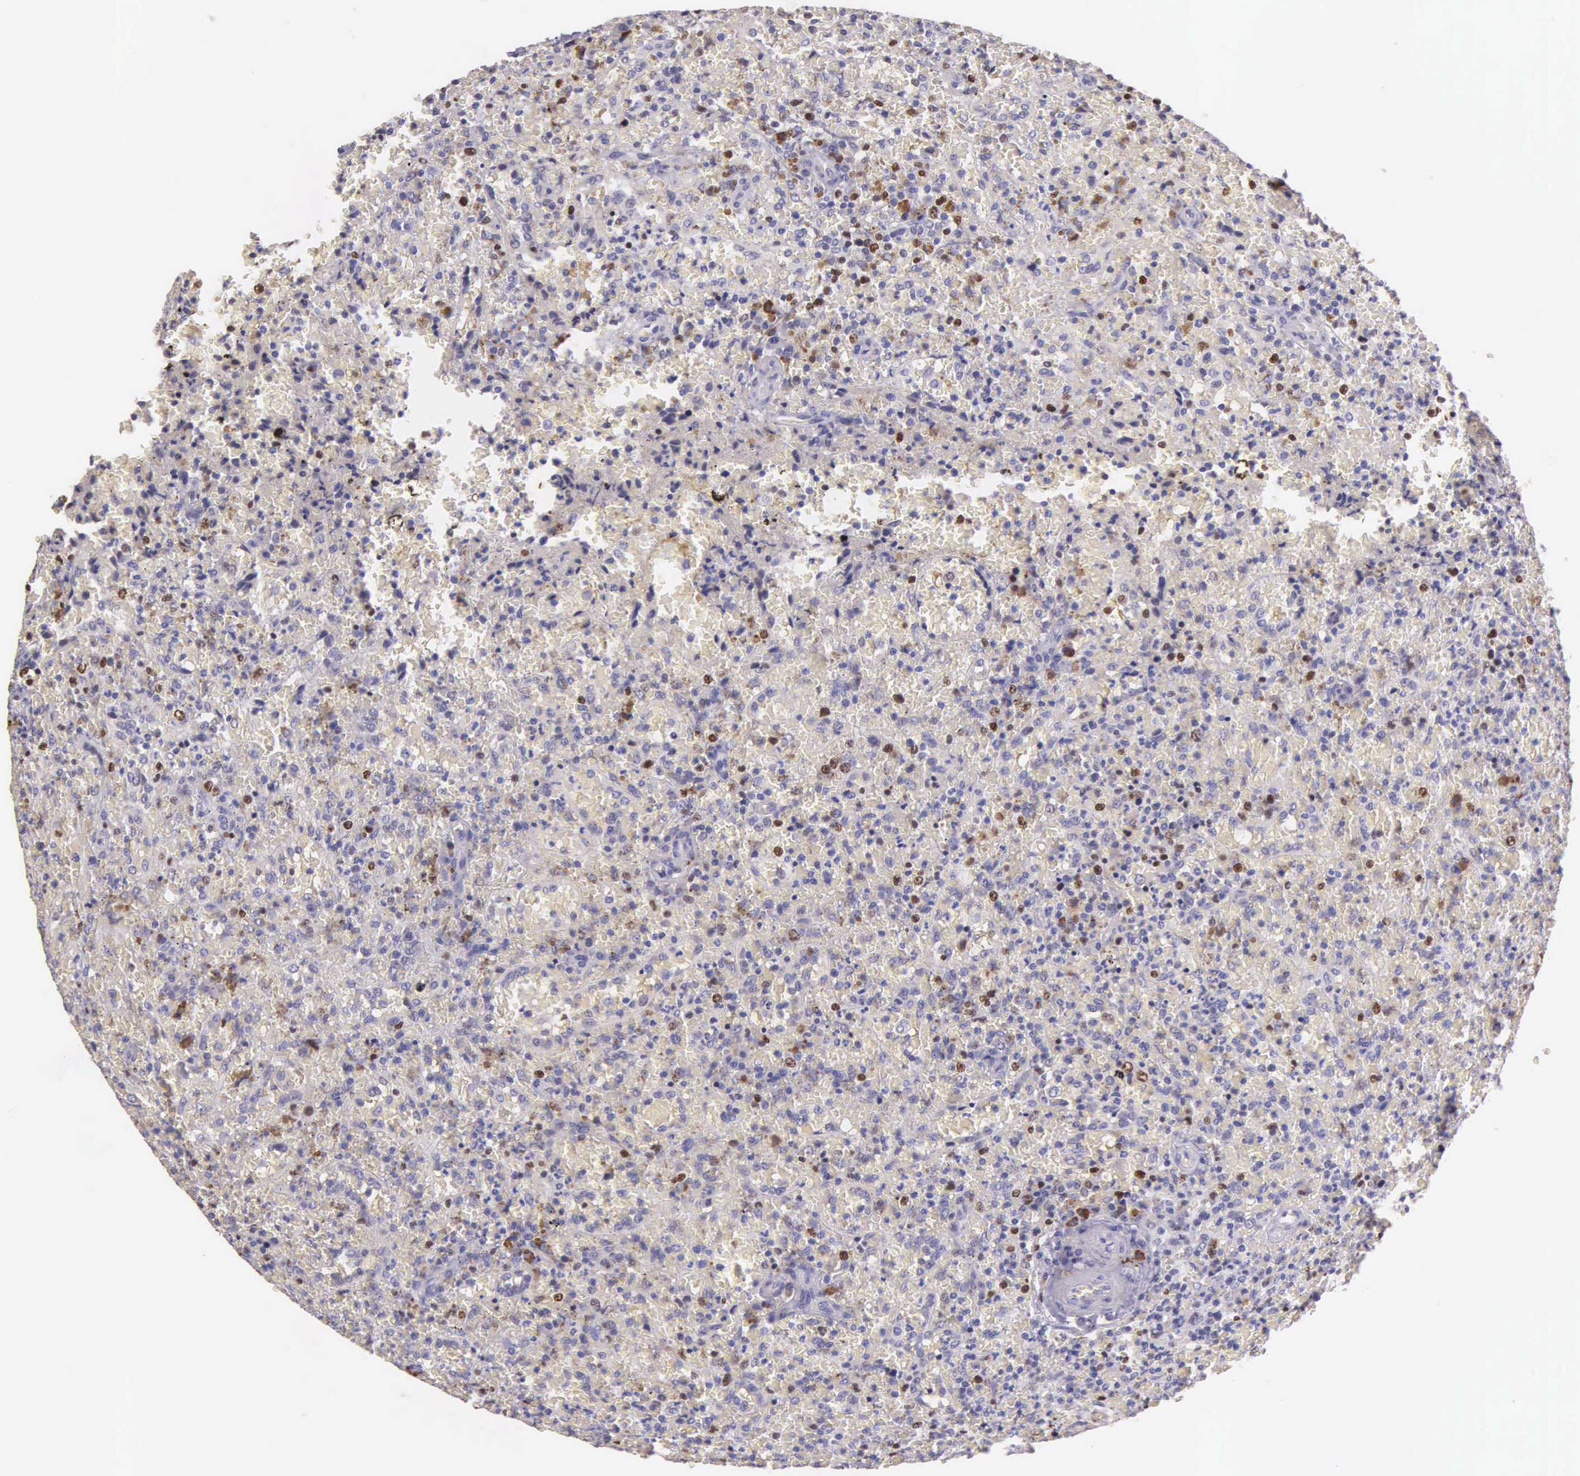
{"staining": {"intensity": "moderate", "quantity": "<25%", "location": "nuclear"}, "tissue": "lymphoma", "cell_type": "Tumor cells", "image_type": "cancer", "snomed": [{"axis": "morphology", "description": "Malignant lymphoma, non-Hodgkin's type, High grade"}, {"axis": "topography", "description": "Spleen"}, {"axis": "topography", "description": "Lymph node"}], "caption": "Immunohistochemical staining of human malignant lymphoma, non-Hodgkin's type (high-grade) reveals low levels of moderate nuclear protein positivity in about <25% of tumor cells. (IHC, brightfield microscopy, high magnification).", "gene": "MCM5", "patient": {"sex": "female", "age": 70}}